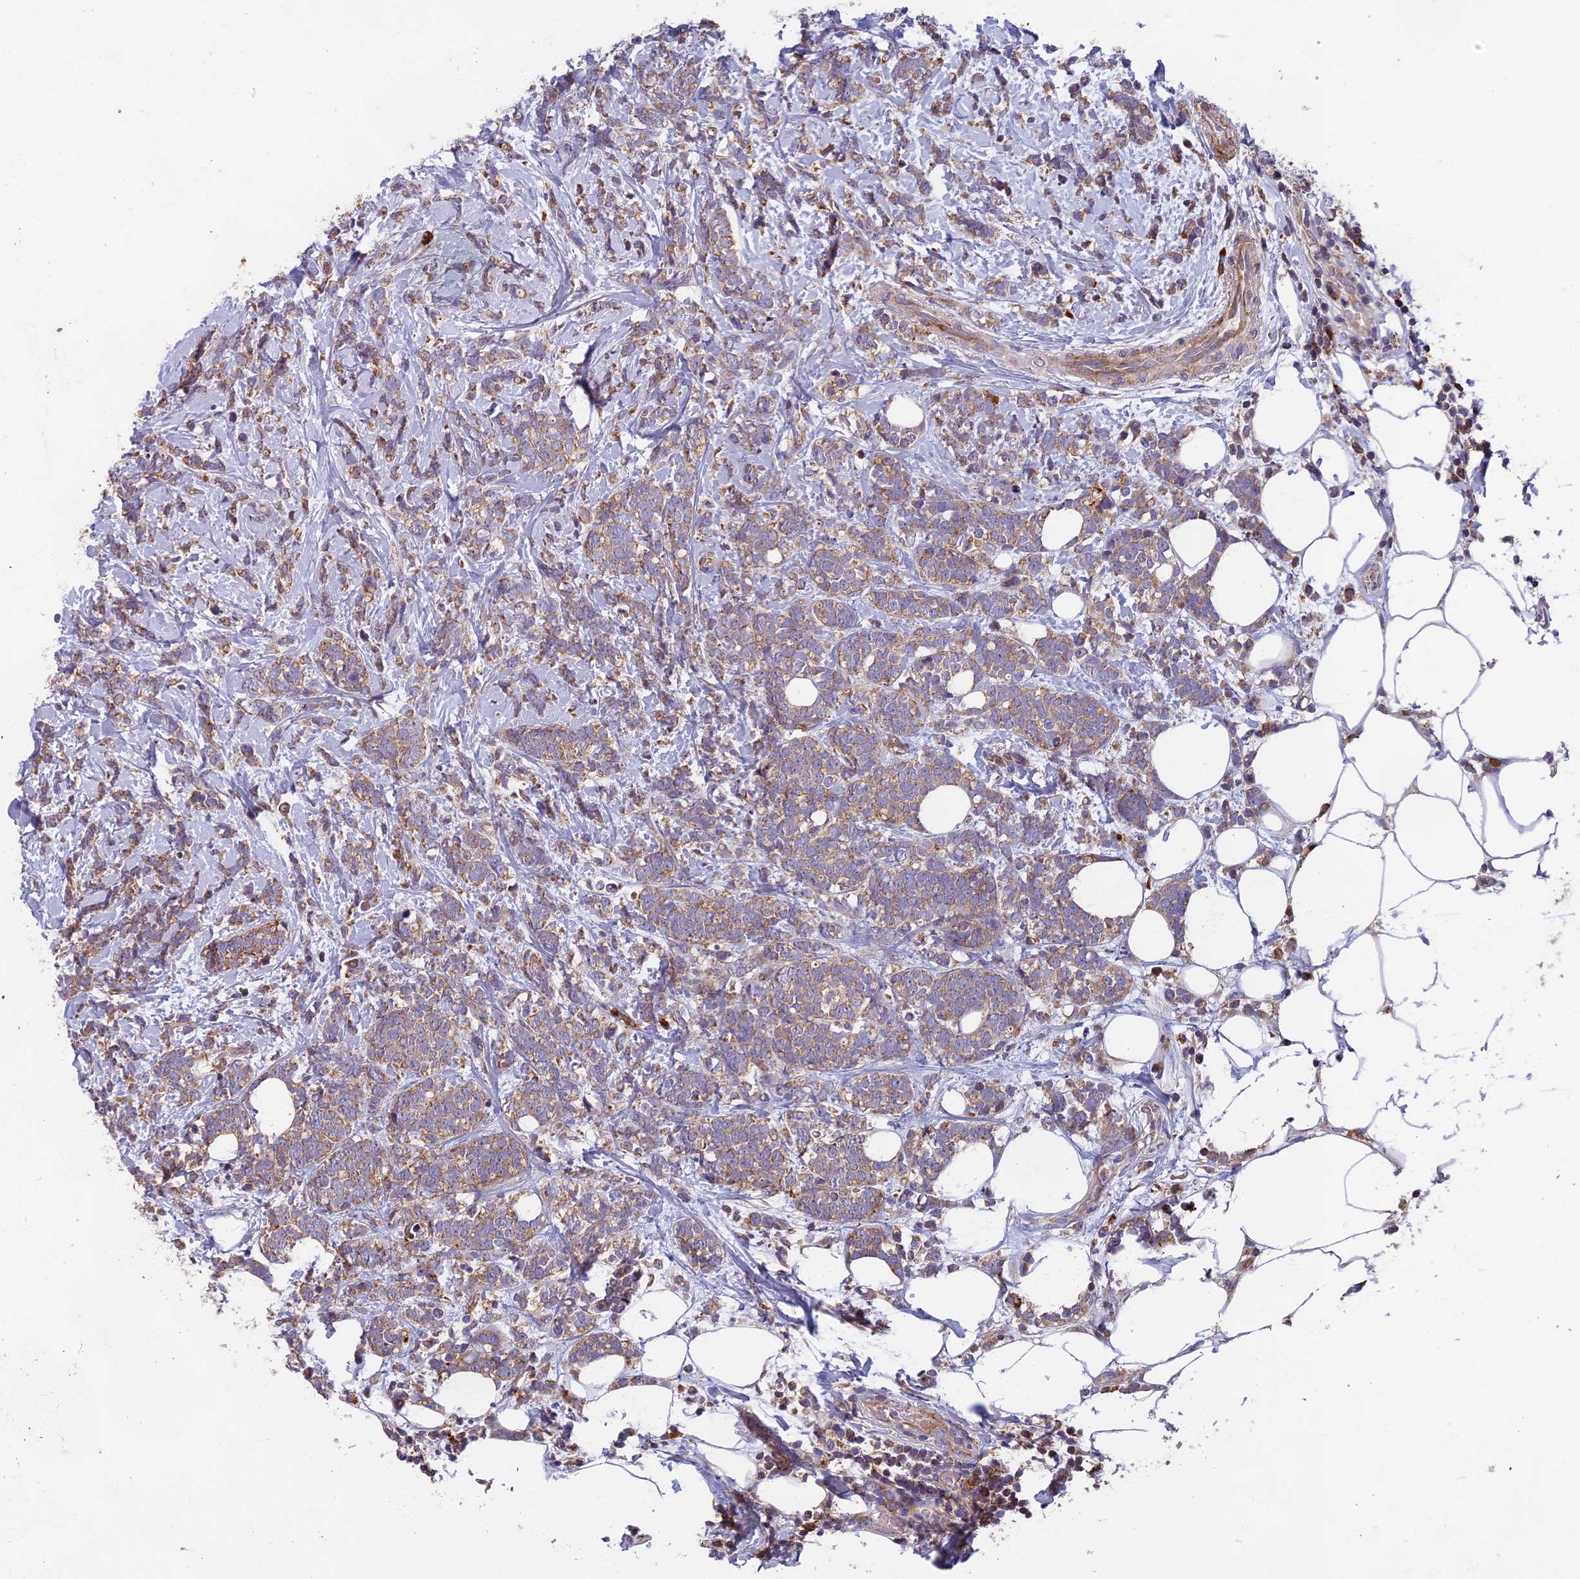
{"staining": {"intensity": "weak", "quantity": "<25%", "location": "cytoplasmic/membranous"}, "tissue": "breast cancer", "cell_type": "Tumor cells", "image_type": "cancer", "snomed": [{"axis": "morphology", "description": "Lobular carcinoma"}, {"axis": "topography", "description": "Breast"}], "caption": "Human breast lobular carcinoma stained for a protein using immunohistochemistry displays no positivity in tumor cells.", "gene": "EDAR", "patient": {"sex": "female", "age": 58}}